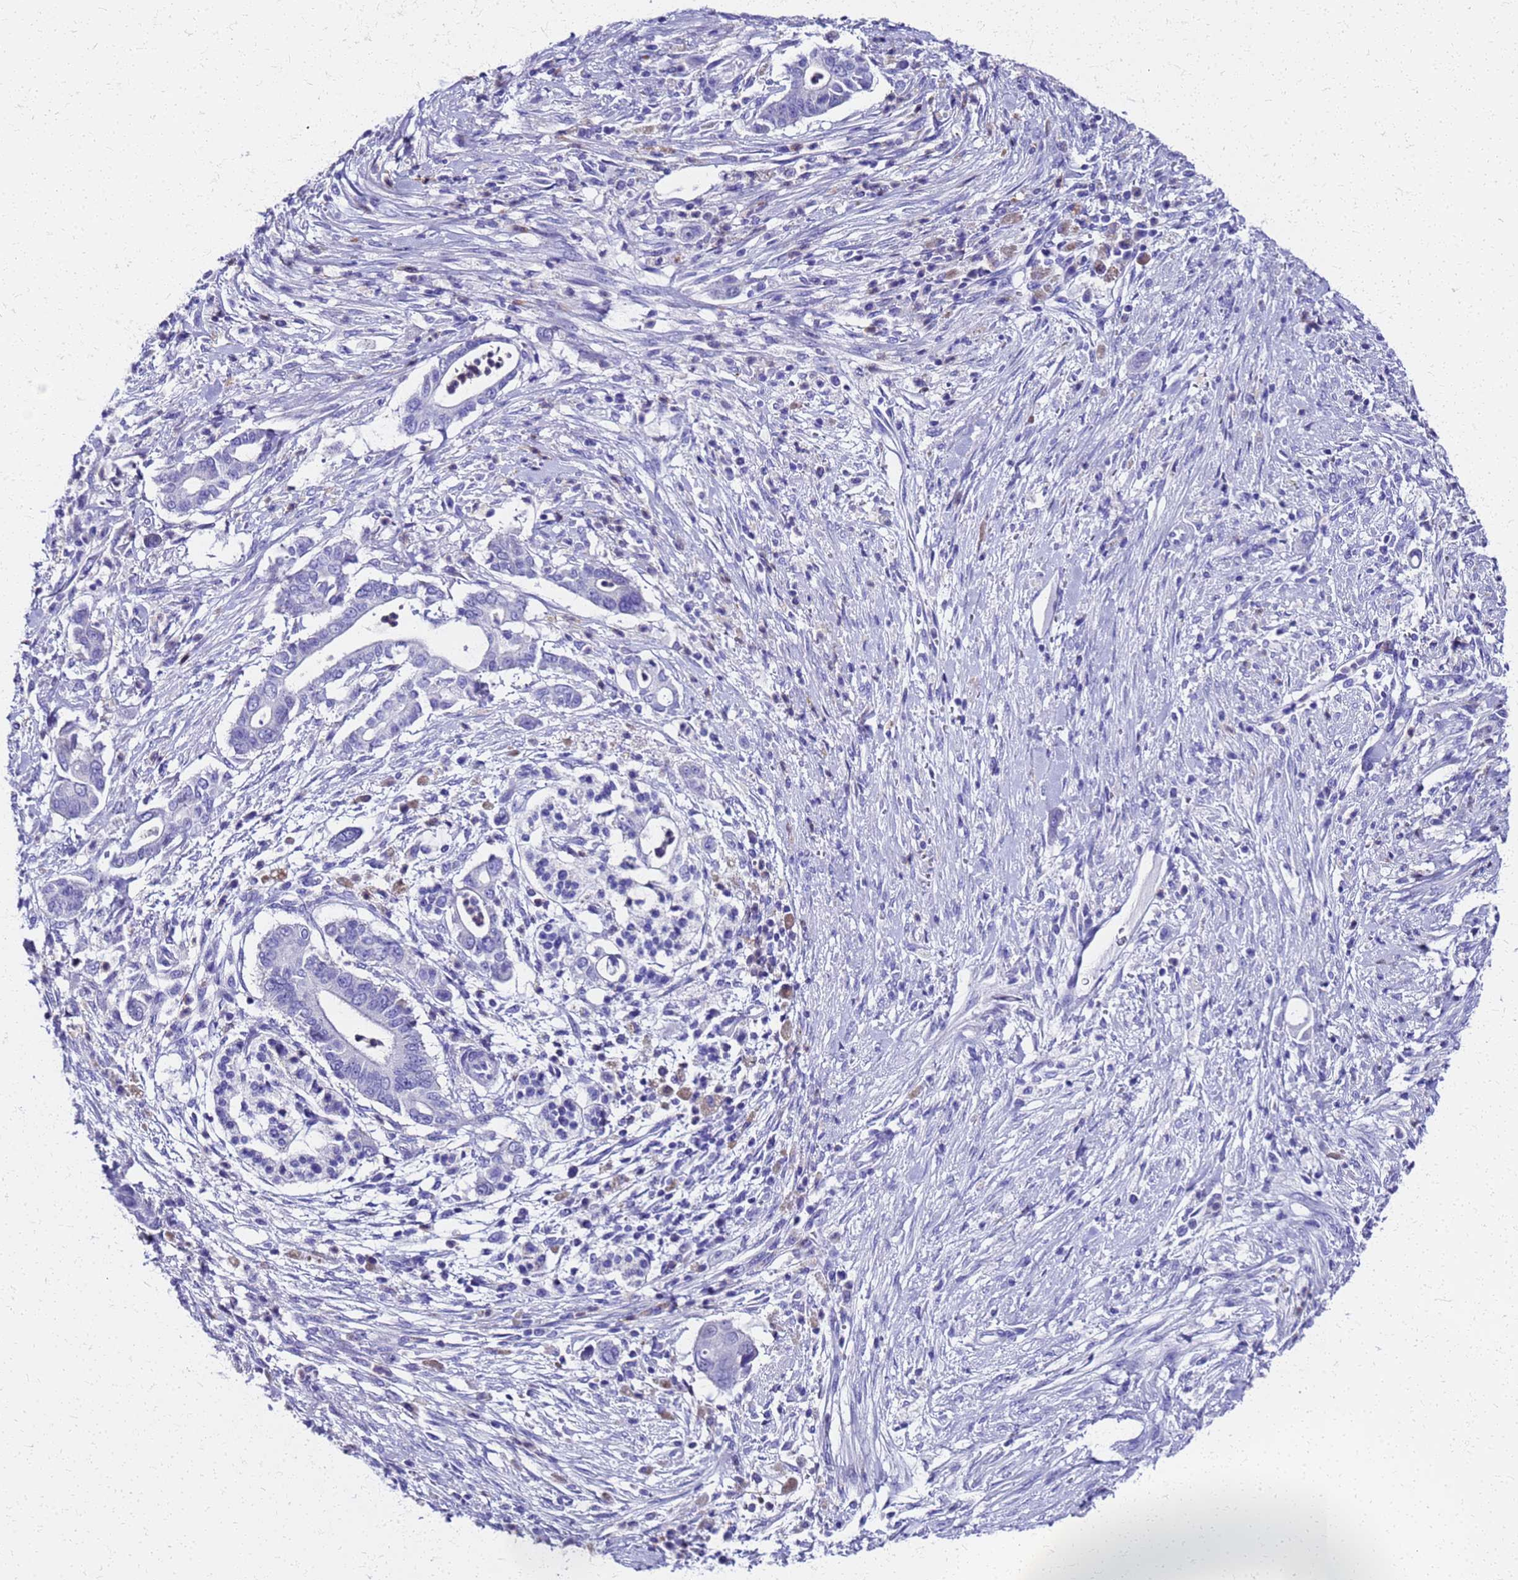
{"staining": {"intensity": "negative", "quantity": "none", "location": "none"}, "tissue": "pancreatic cancer", "cell_type": "Tumor cells", "image_type": "cancer", "snomed": [{"axis": "morphology", "description": "Adenocarcinoma, NOS"}, {"axis": "topography", "description": "Pancreas"}], "caption": "Human pancreatic cancer stained for a protein using immunohistochemistry (IHC) exhibits no positivity in tumor cells.", "gene": "SMIM21", "patient": {"sex": "male", "age": 68}}